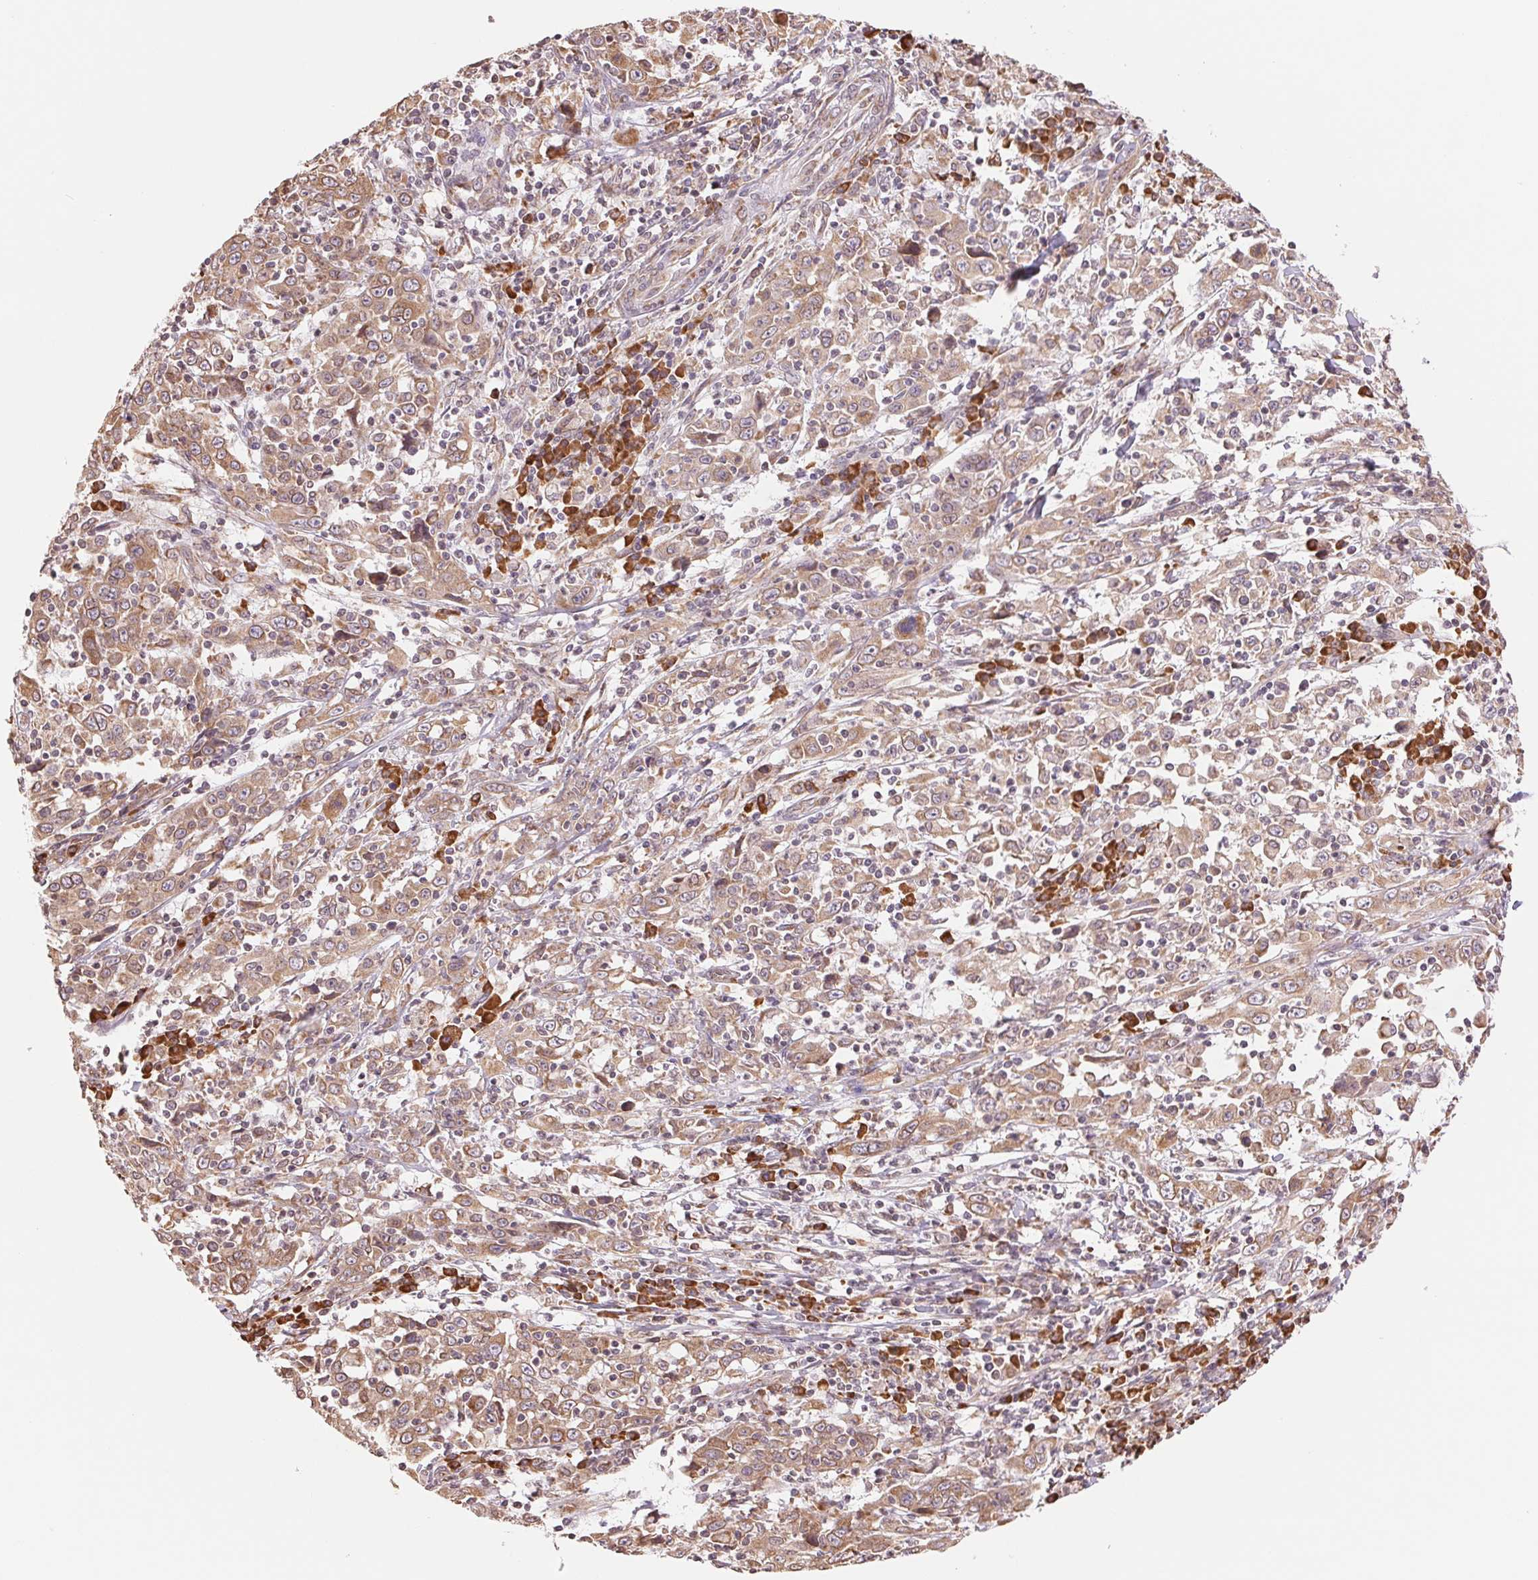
{"staining": {"intensity": "weak", "quantity": ">75%", "location": "cytoplasmic/membranous"}, "tissue": "cervical cancer", "cell_type": "Tumor cells", "image_type": "cancer", "snomed": [{"axis": "morphology", "description": "Squamous cell carcinoma, NOS"}, {"axis": "topography", "description": "Cervix"}], "caption": "Human squamous cell carcinoma (cervical) stained for a protein (brown) reveals weak cytoplasmic/membranous positive staining in about >75% of tumor cells.", "gene": "RPN1", "patient": {"sex": "female", "age": 46}}